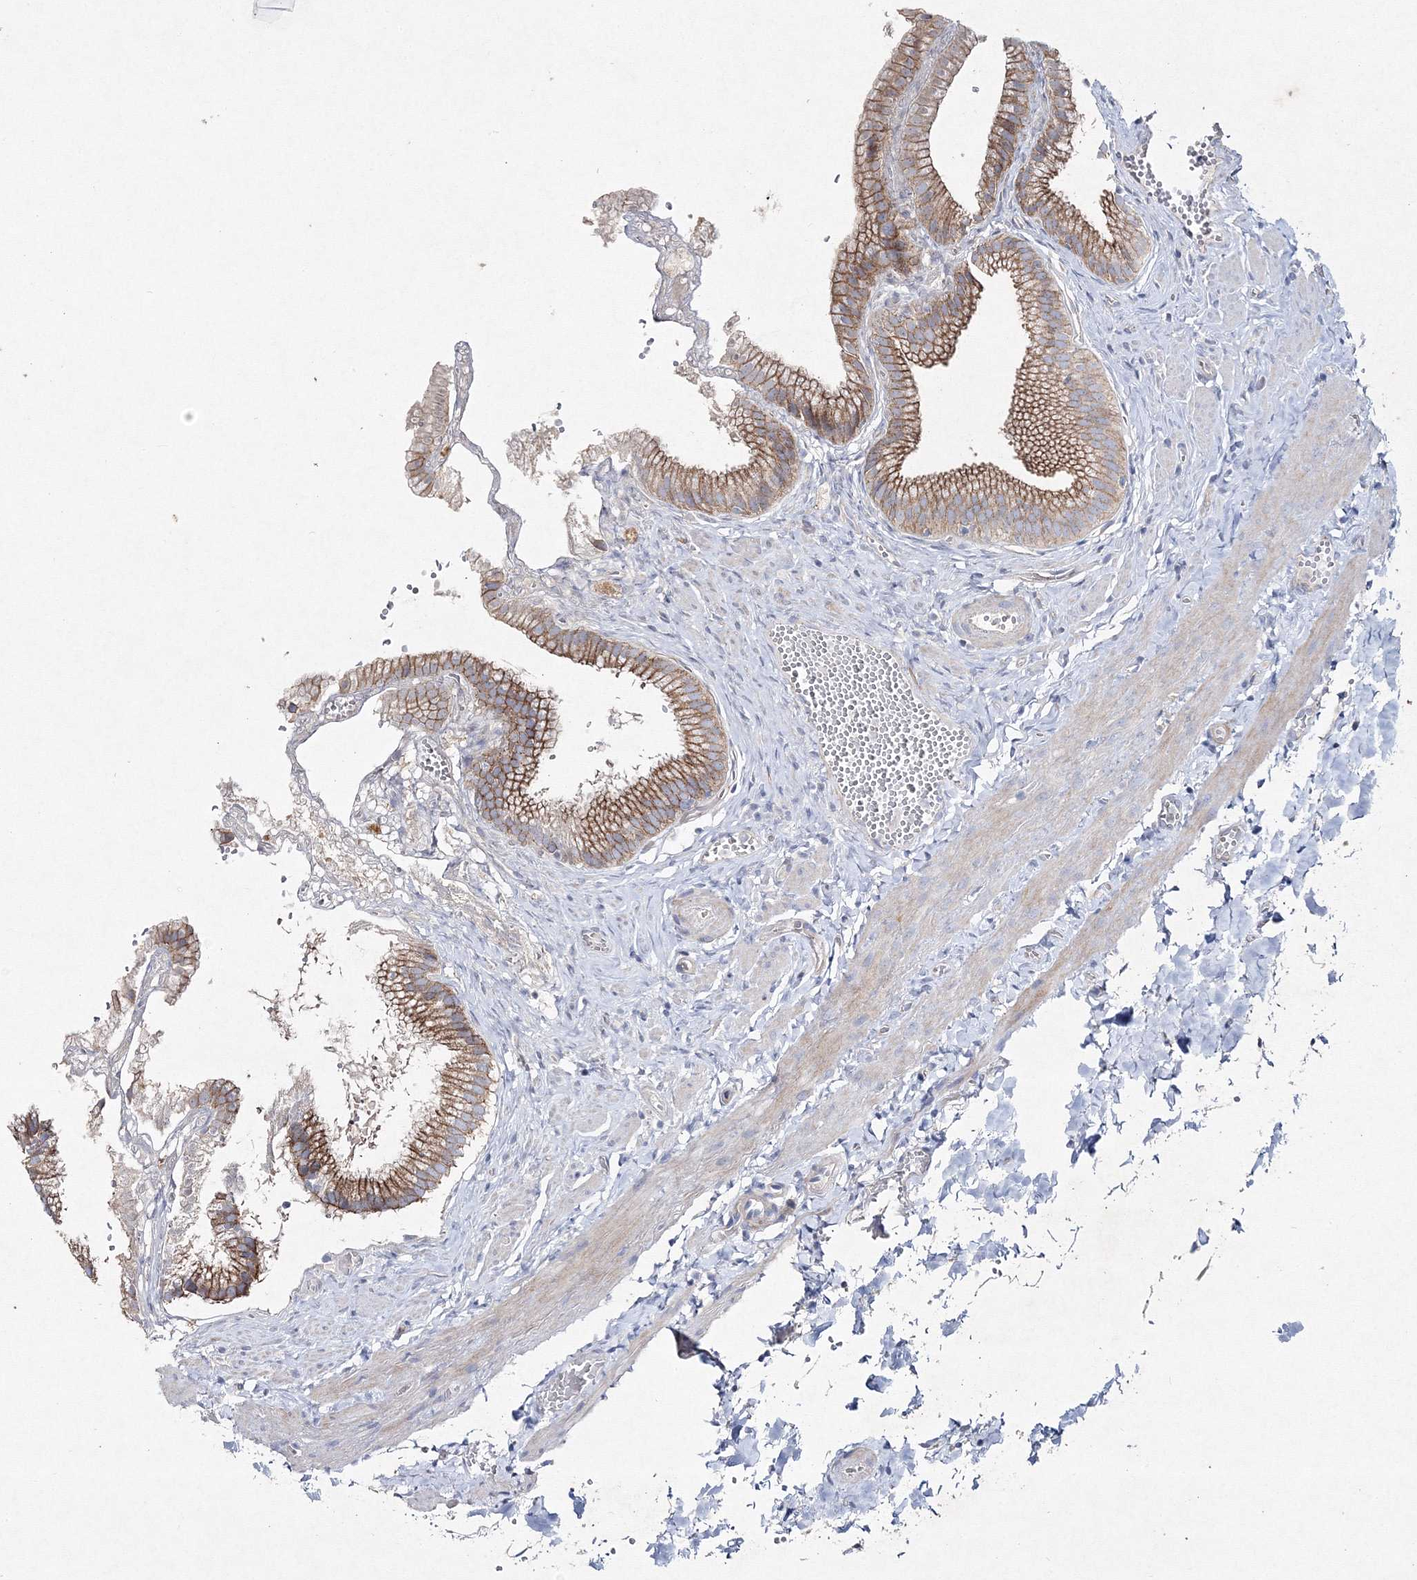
{"staining": {"intensity": "moderate", "quantity": ">75%", "location": "cytoplasmic/membranous"}, "tissue": "gallbladder", "cell_type": "Glandular cells", "image_type": "normal", "snomed": [{"axis": "morphology", "description": "Normal tissue, NOS"}, {"axis": "topography", "description": "Gallbladder"}], "caption": "The micrograph shows immunohistochemical staining of unremarkable gallbladder. There is moderate cytoplasmic/membranous expression is present in approximately >75% of glandular cells. (Brightfield microscopy of DAB IHC at high magnification).", "gene": "NAA40", "patient": {"sex": "male", "age": 38}}